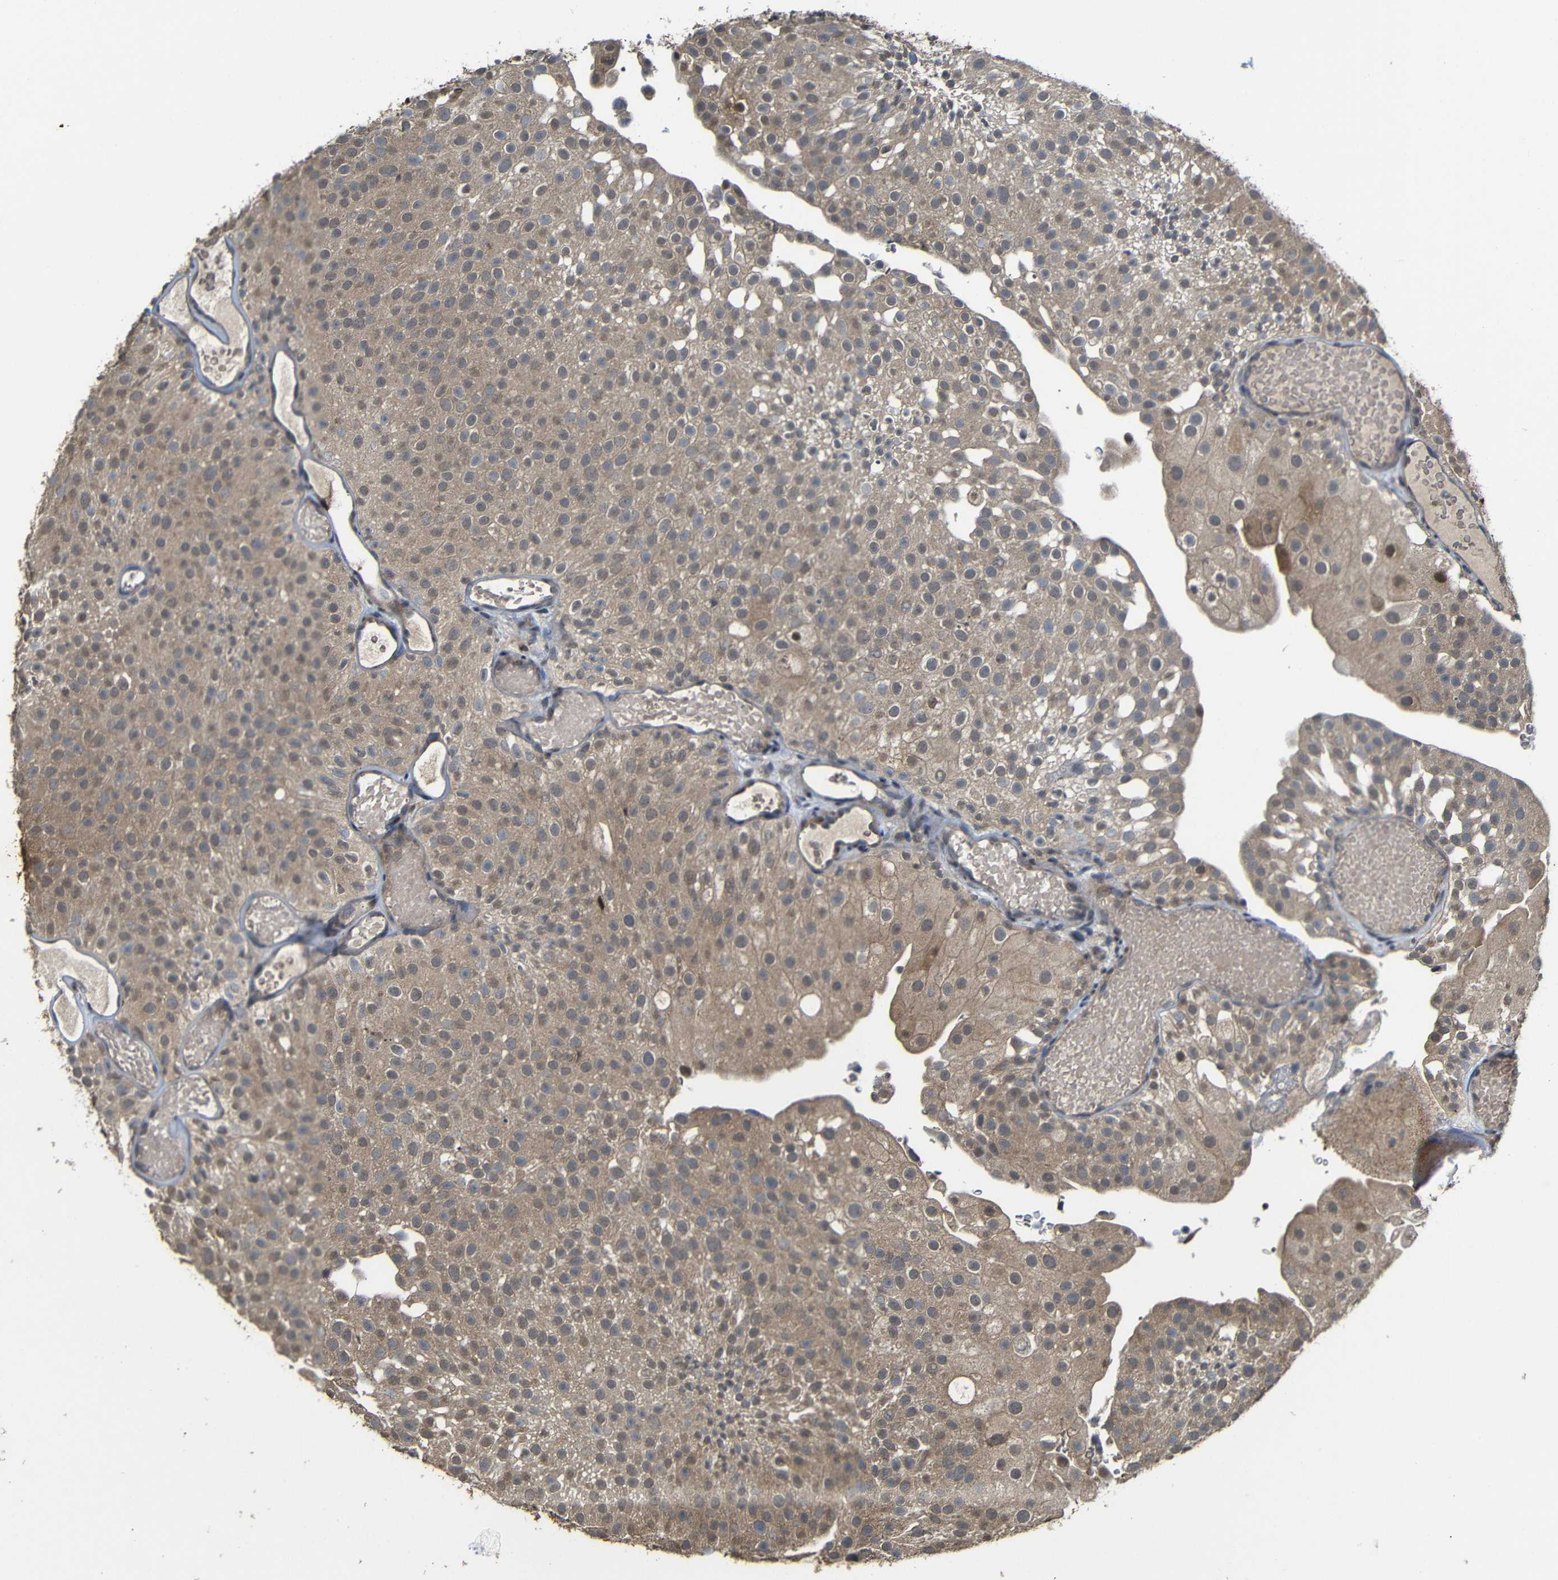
{"staining": {"intensity": "weak", "quantity": ">75%", "location": "cytoplasmic/membranous"}, "tissue": "urothelial cancer", "cell_type": "Tumor cells", "image_type": "cancer", "snomed": [{"axis": "morphology", "description": "Urothelial carcinoma, Low grade"}, {"axis": "topography", "description": "Urinary bladder"}], "caption": "Protein staining displays weak cytoplasmic/membranous positivity in approximately >75% of tumor cells in low-grade urothelial carcinoma.", "gene": "ATG12", "patient": {"sex": "male", "age": 78}}